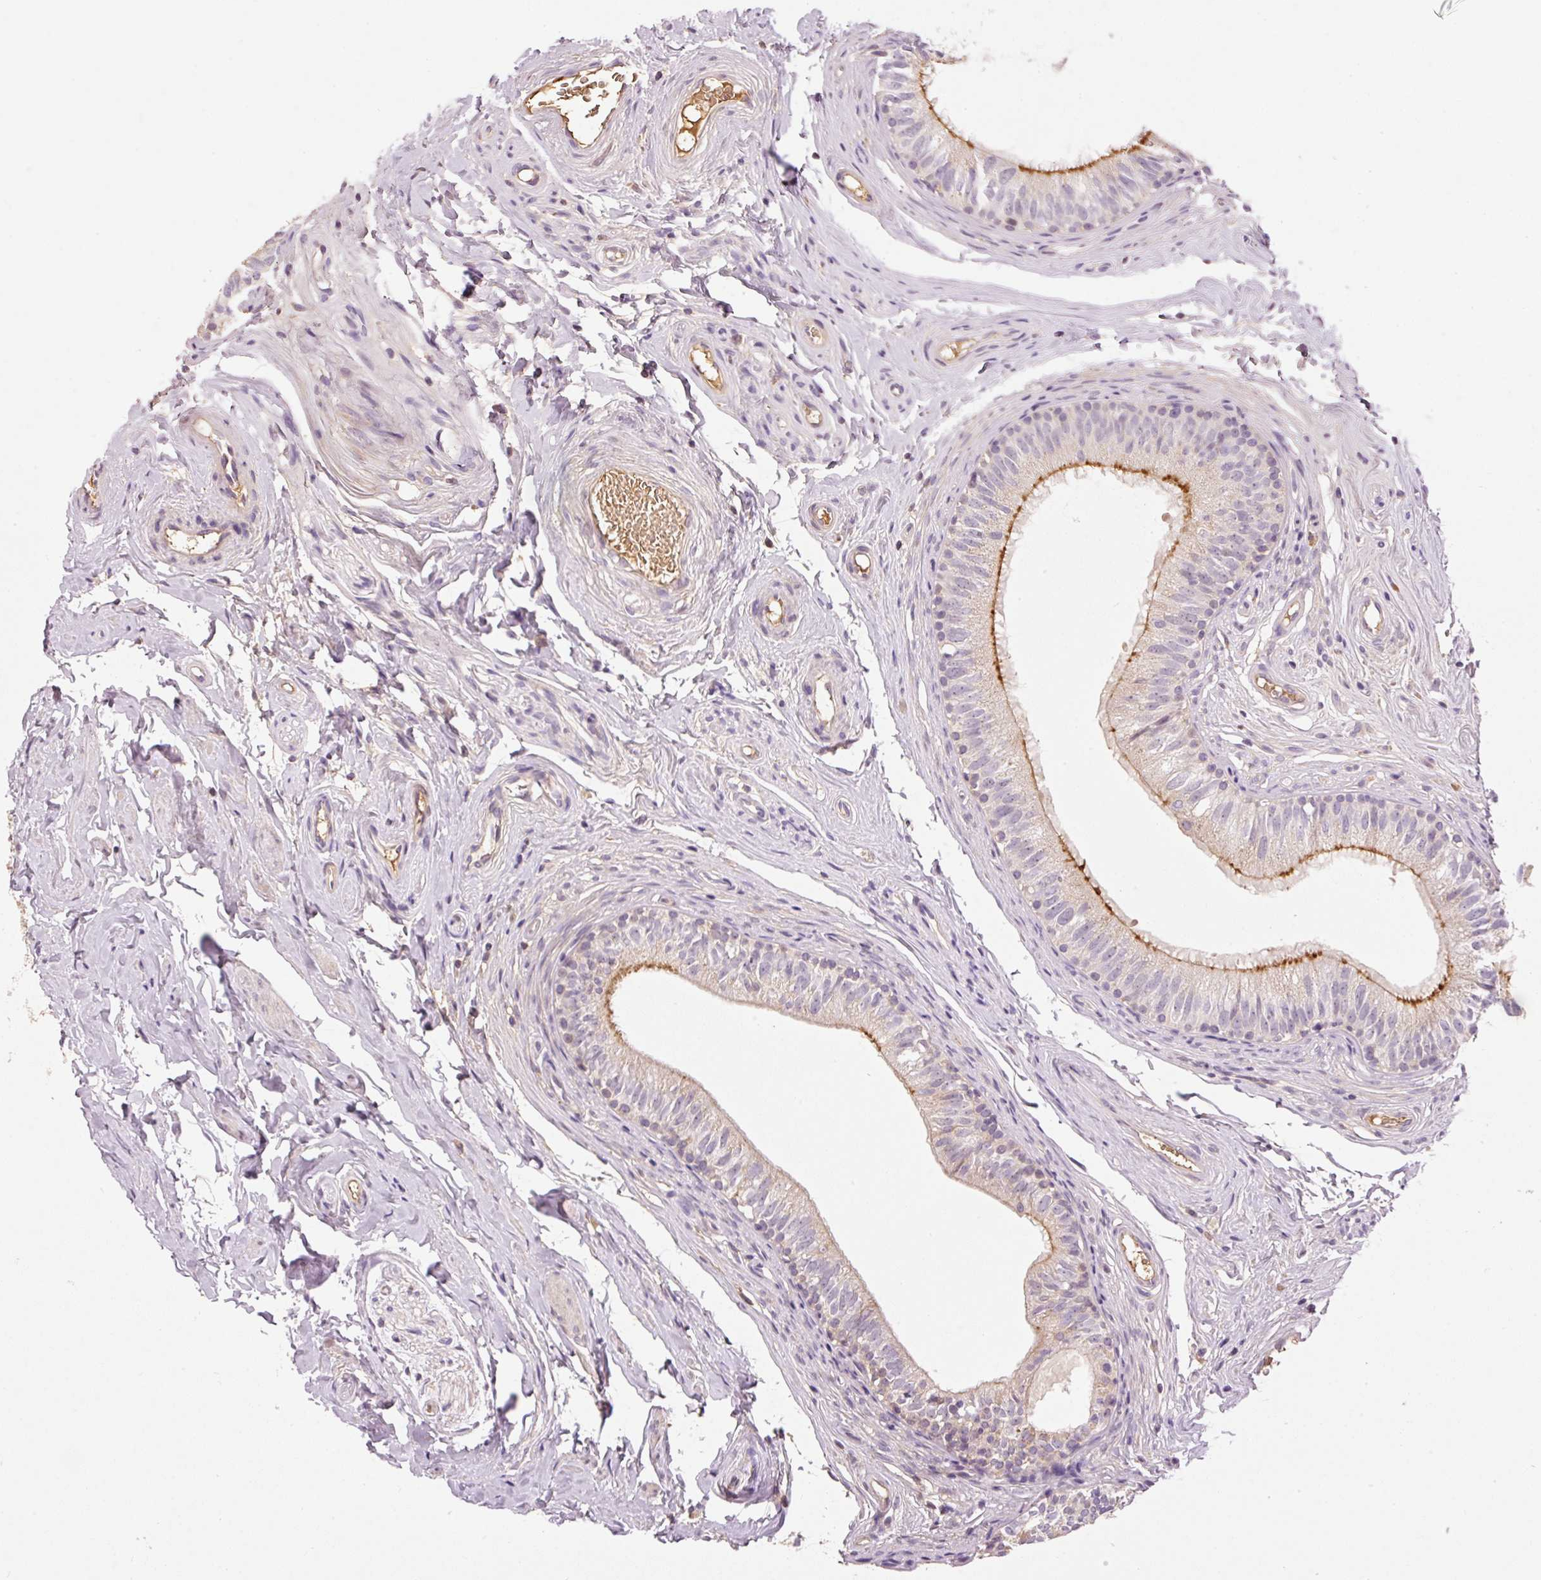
{"staining": {"intensity": "moderate", "quantity": "25%-75%", "location": "cytoplasmic/membranous"}, "tissue": "epididymis", "cell_type": "Glandular cells", "image_type": "normal", "snomed": [{"axis": "morphology", "description": "Normal tissue, NOS"}, {"axis": "morphology", "description": "Seminoma, NOS"}, {"axis": "topography", "description": "Testis"}, {"axis": "topography", "description": "Epididymis"}], "caption": "Glandular cells display medium levels of moderate cytoplasmic/membranous staining in approximately 25%-75% of cells in benign human epididymis.", "gene": "CMTM8", "patient": {"sex": "male", "age": 45}}